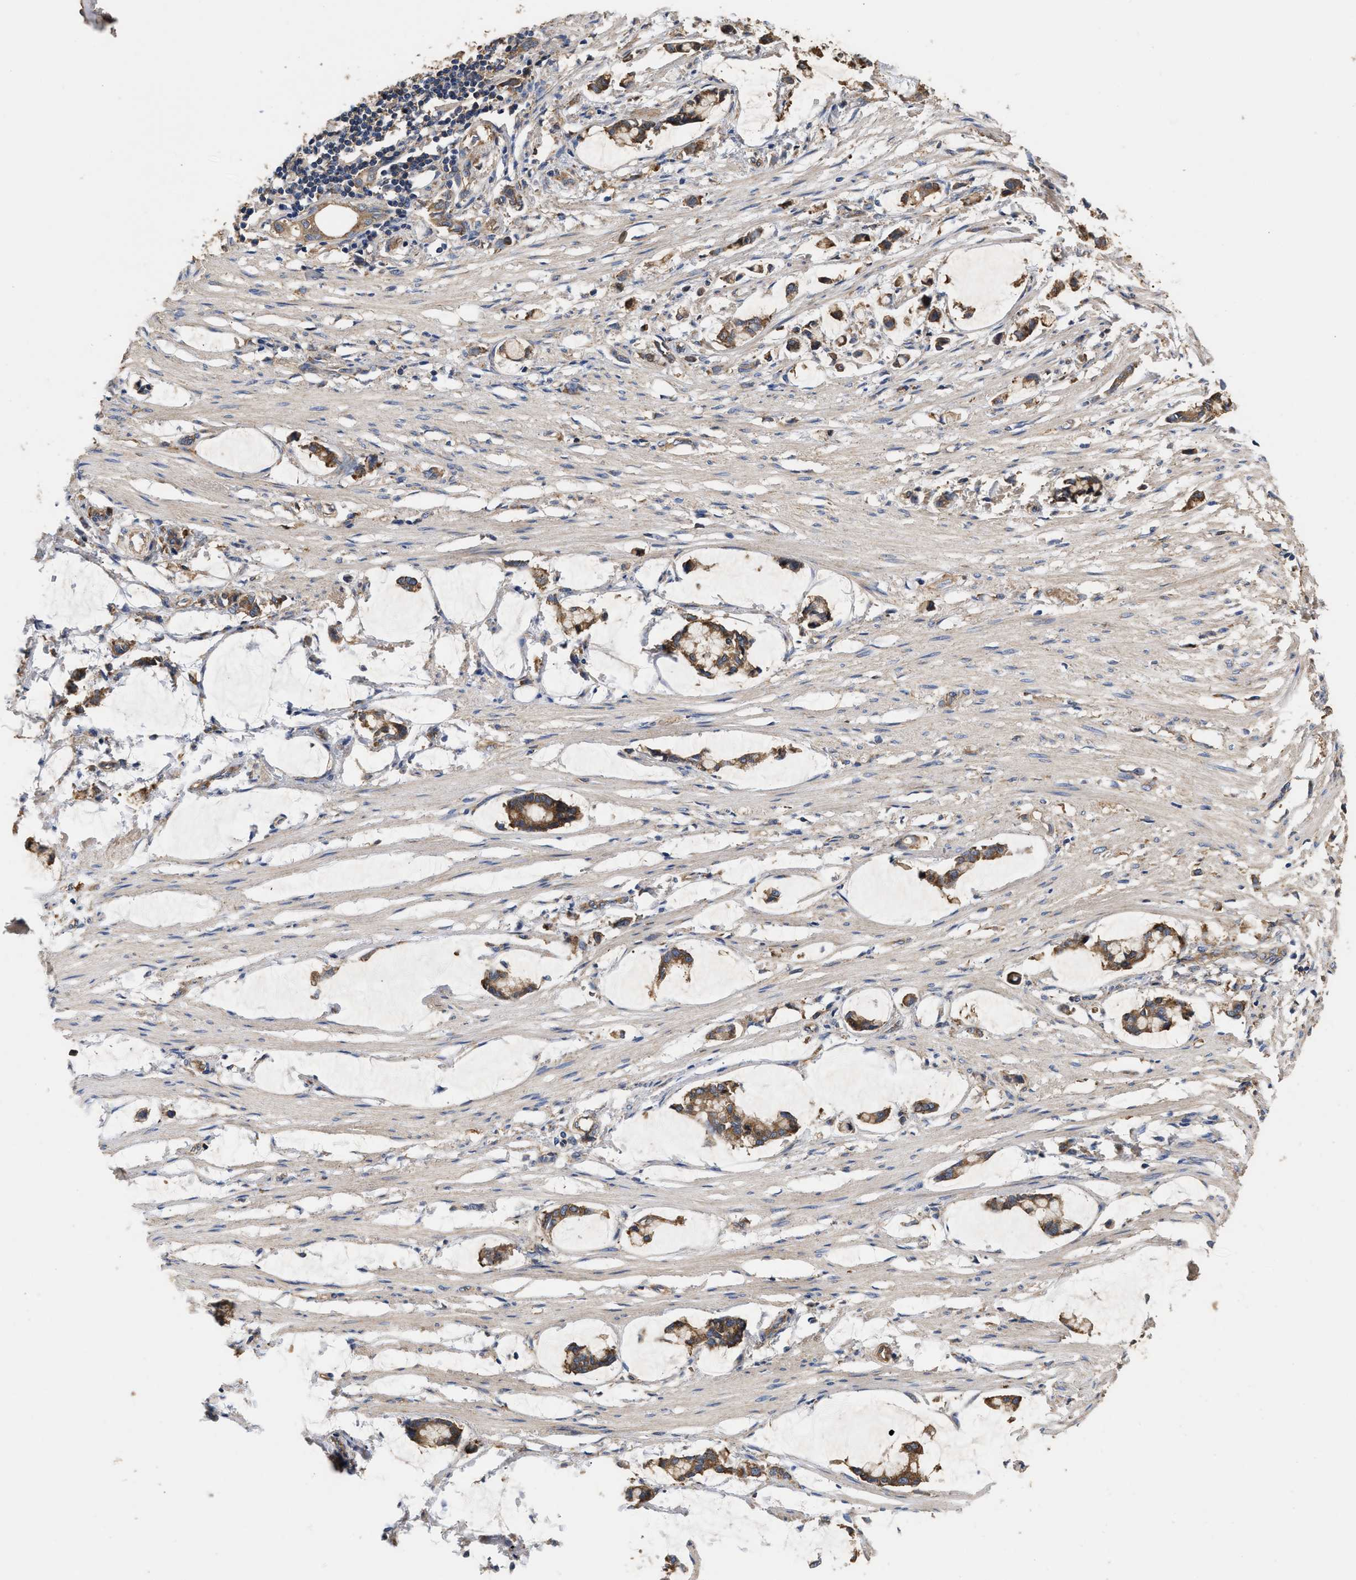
{"staining": {"intensity": "weak", "quantity": "<25%", "location": "cytoplasmic/membranous"}, "tissue": "smooth muscle", "cell_type": "Smooth muscle cells", "image_type": "normal", "snomed": [{"axis": "morphology", "description": "Normal tissue, NOS"}, {"axis": "morphology", "description": "Adenocarcinoma, NOS"}, {"axis": "topography", "description": "Smooth muscle"}, {"axis": "topography", "description": "Colon"}], "caption": "An immunohistochemistry (IHC) image of normal smooth muscle is shown. There is no staining in smooth muscle cells of smooth muscle.", "gene": "KLB", "patient": {"sex": "male", "age": 14}}